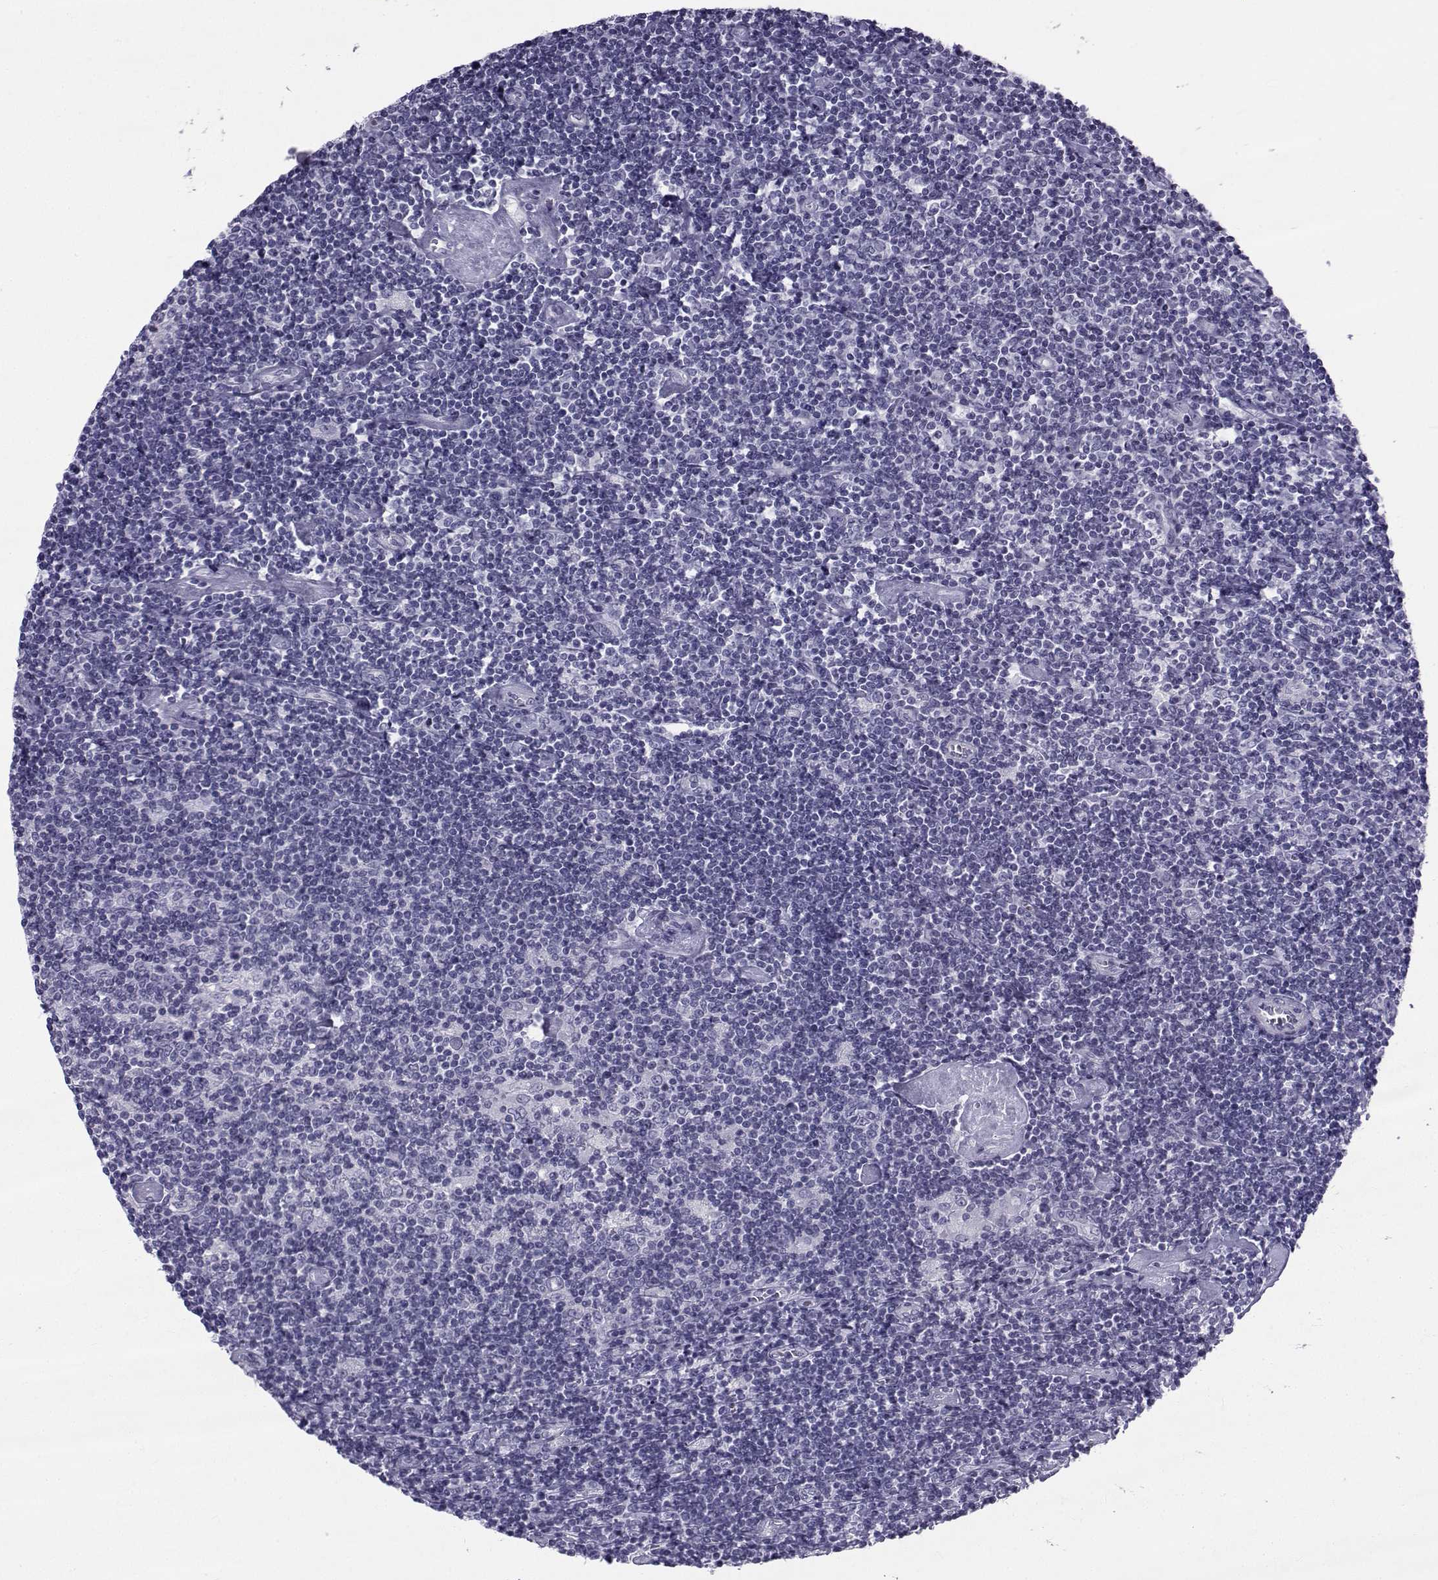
{"staining": {"intensity": "negative", "quantity": "none", "location": "none"}, "tissue": "lymphoma", "cell_type": "Tumor cells", "image_type": "cancer", "snomed": [{"axis": "morphology", "description": "Hodgkin's disease, NOS"}, {"axis": "topography", "description": "Lymph node"}], "caption": "The micrograph shows no significant positivity in tumor cells of lymphoma. Nuclei are stained in blue.", "gene": "SPANXD", "patient": {"sex": "male", "age": 40}}